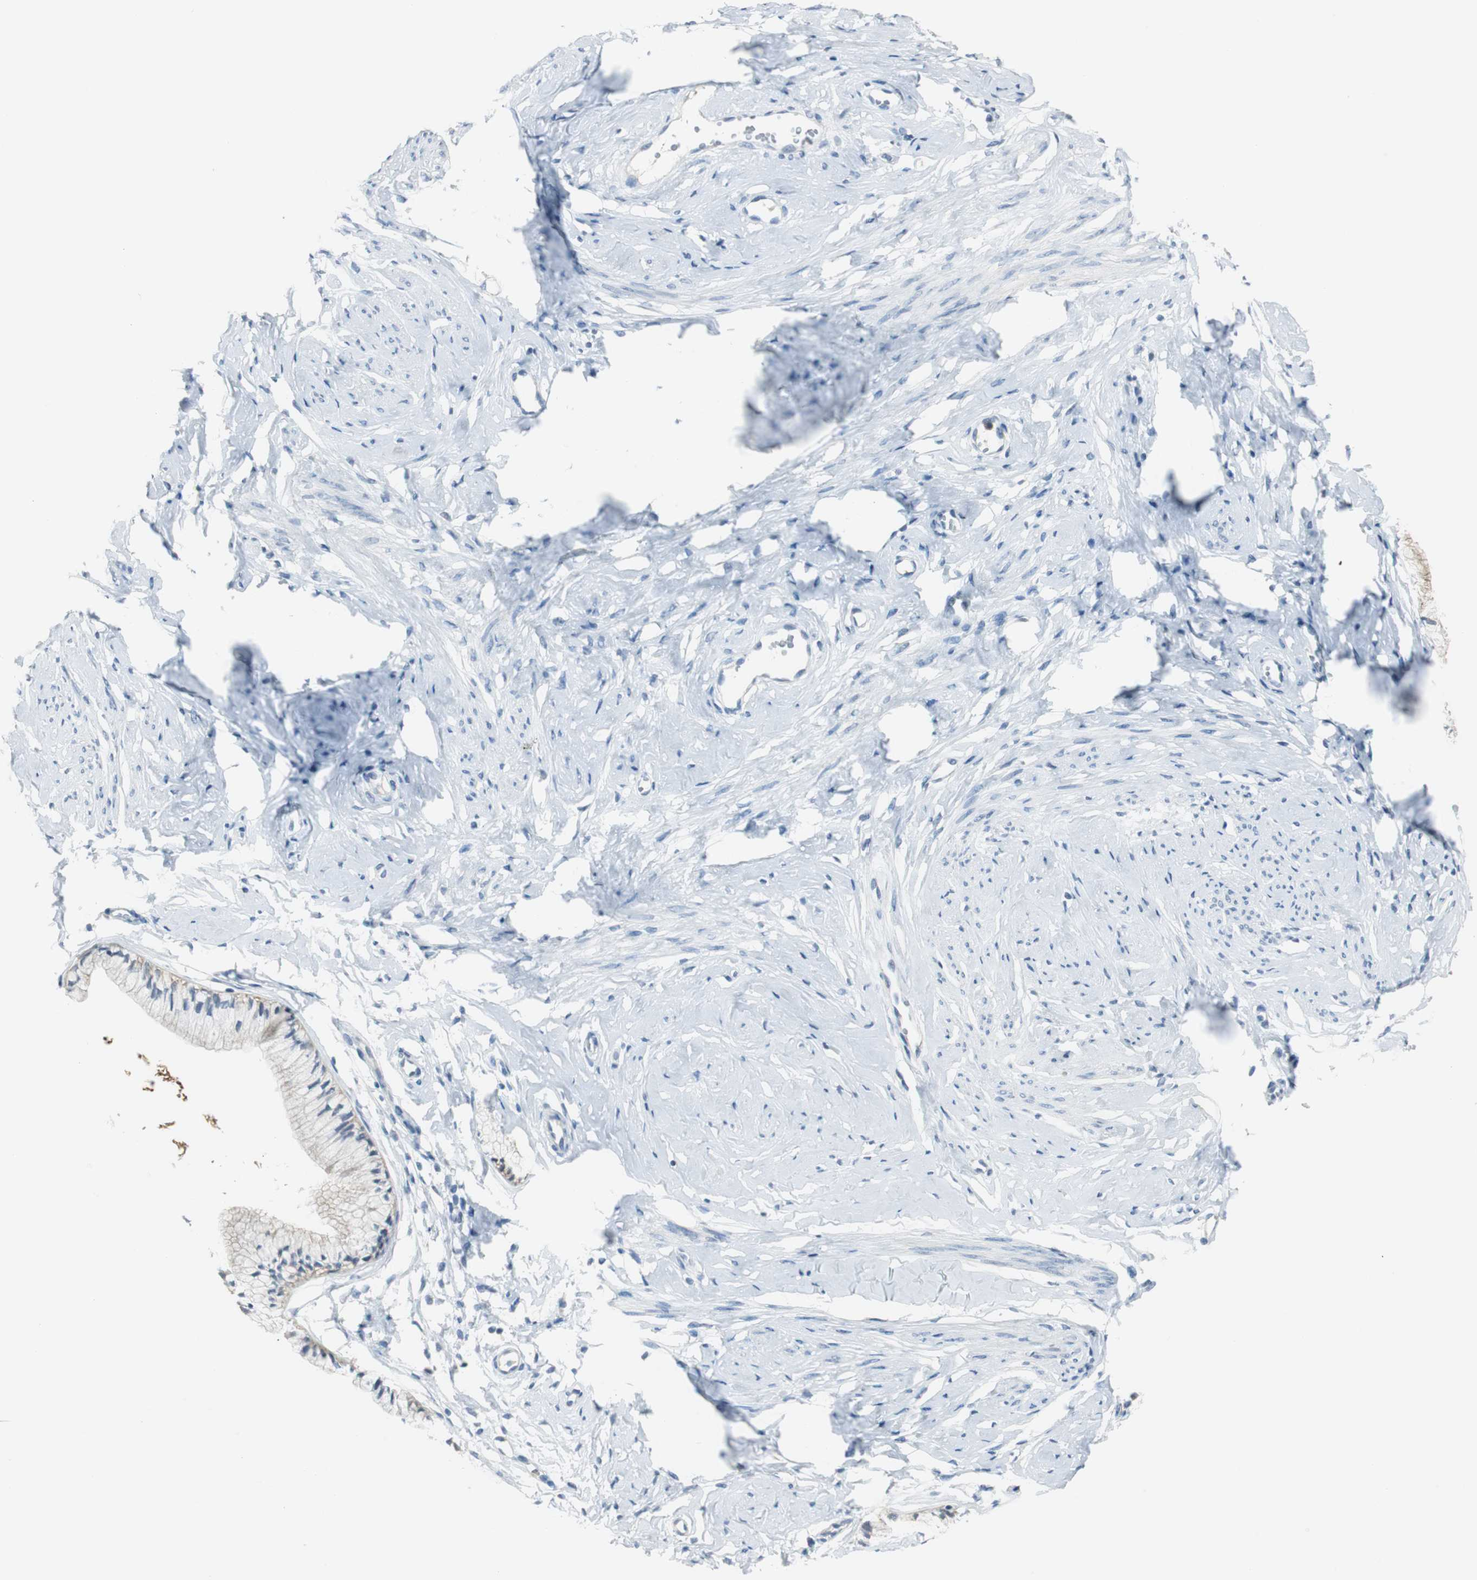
{"staining": {"intensity": "weak", "quantity": "<25%", "location": "cytoplasmic/membranous"}, "tissue": "cervix", "cell_type": "Glandular cells", "image_type": "normal", "snomed": [{"axis": "morphology", "description": "Normal tissue, NOS"}, {"axis": "topography", "description": "Cervix"}], "caption": "This is an immunohistochemistry histopathology image of unremarkable human cervix. There is no expression in glandular cells.", "gene": "MSTO1", "patient": {"sex": "female", "age": 46}}